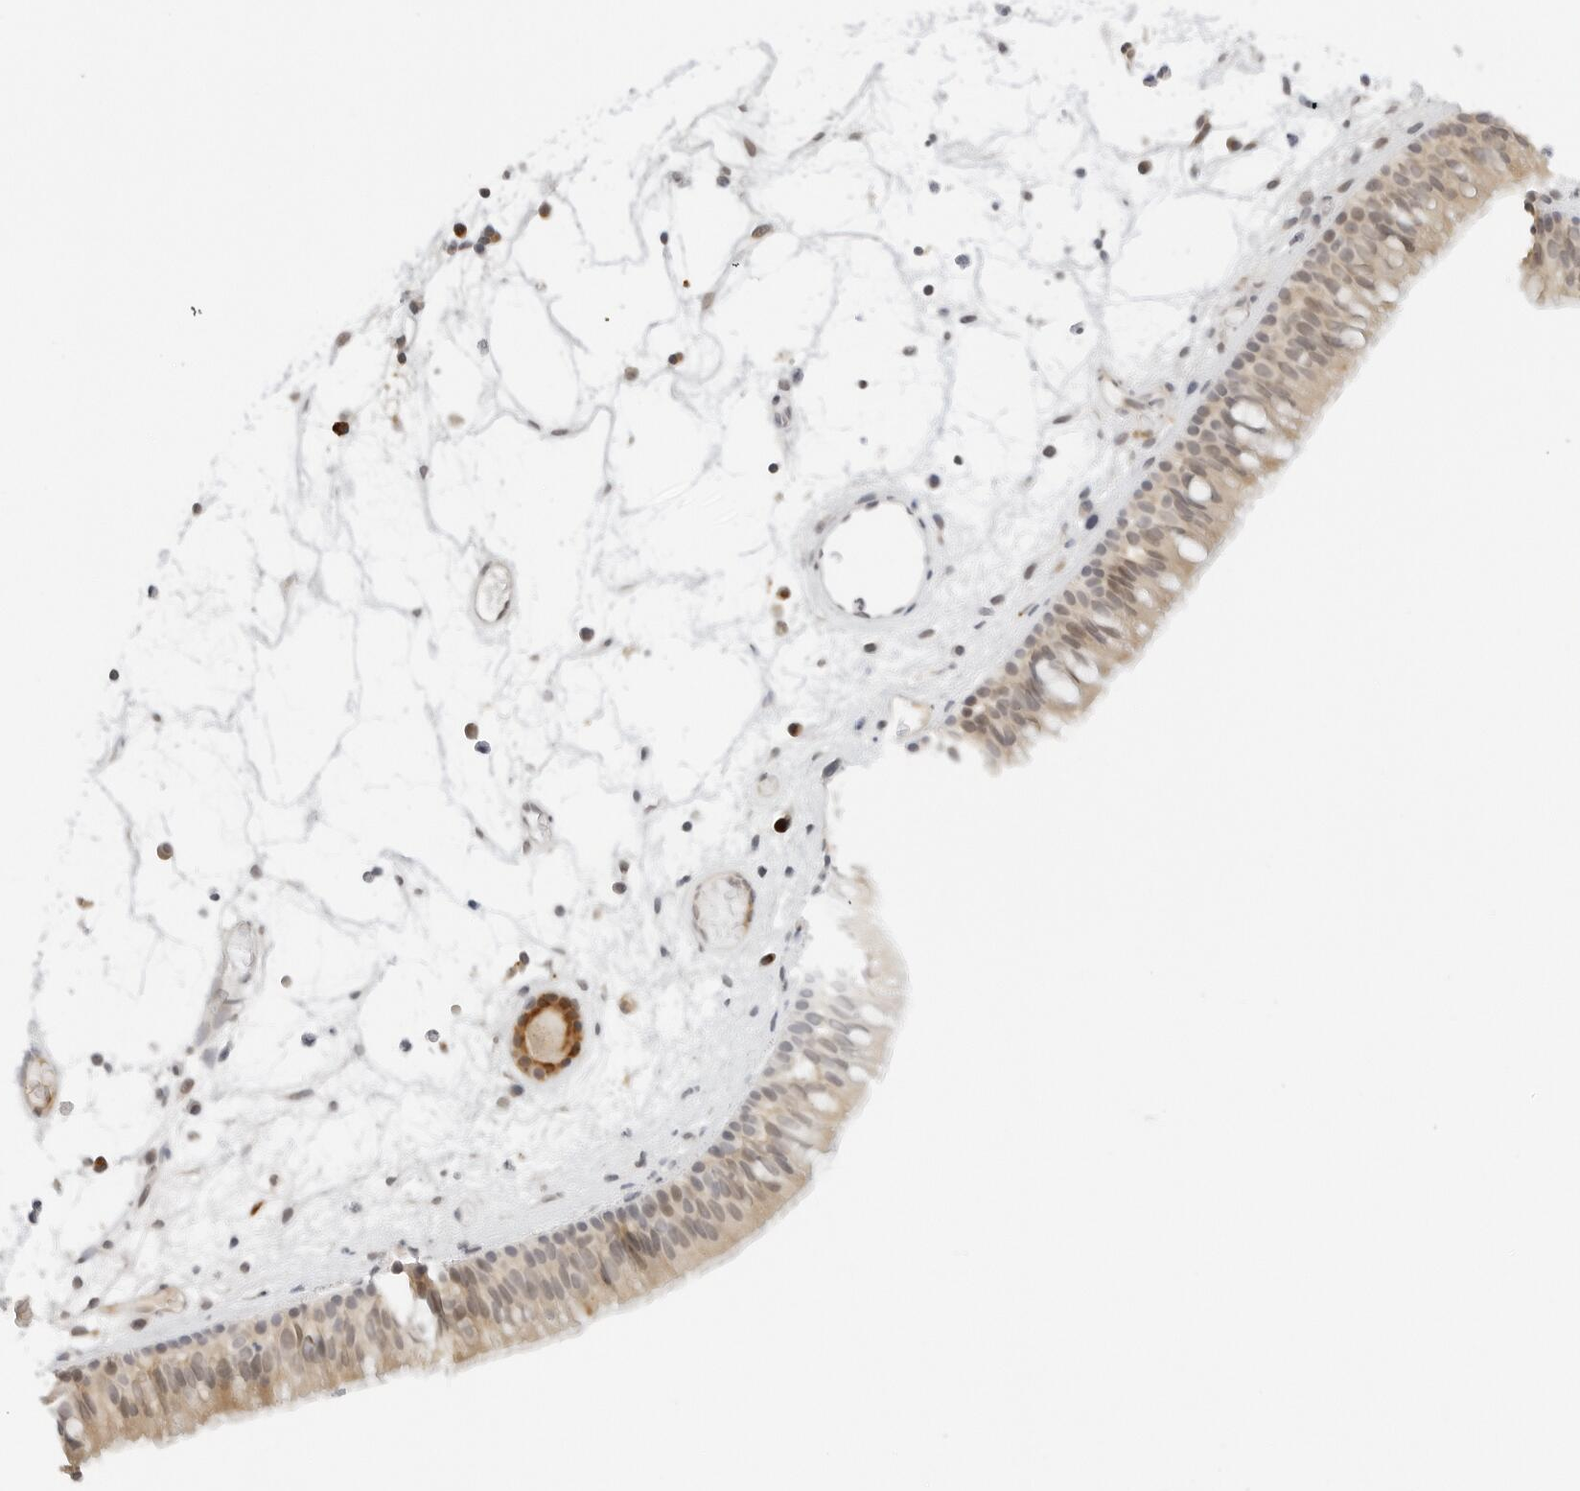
{"staining": {"intensity": "weak", "quantity": ">75%", "location": "cytoplasmic/membranous,nuclear"}, "tissue": "nasopharynx", "cell_type": "Respiratory epithelial cells", "image_type": "normal", "snomed": [{"axis": "morphology", "description": "Normal tissue, NOS"}, {"axis": "morphology", "description": "Inflammation, NOS"}, {"axis": "morphology", "description": "Malignant melanoma, Metastatic site"}, {"axis": "topography", "description": "Nasopharynx"}], "caption": "The immunohistochemical stain labels weak cytoplasmic/membranous,nuclear positivity in respiratory epithelial cells of normal nasopharynx.", "gene": "NEO1", "patient": {"sex": "male", "age": 70}}